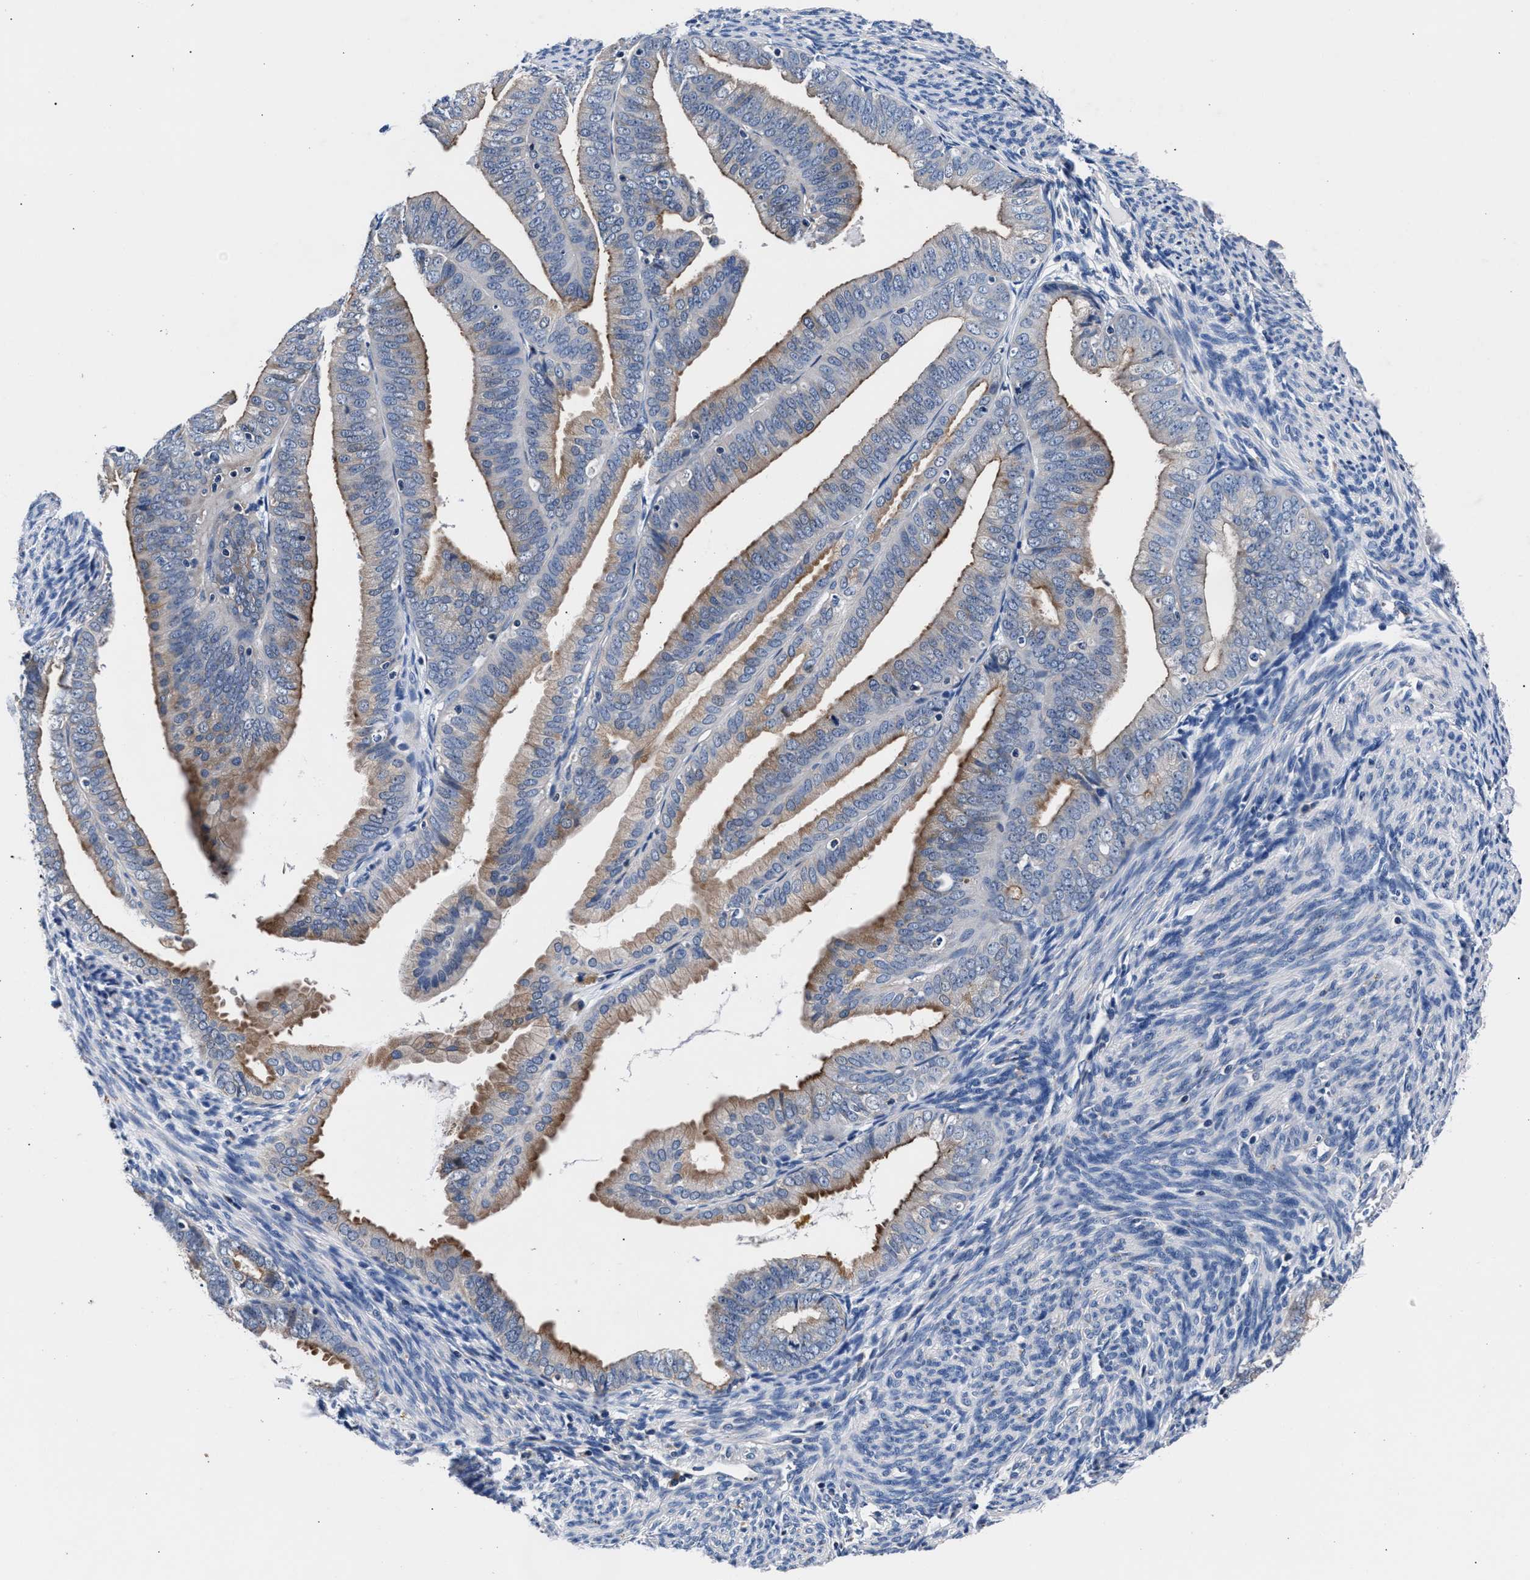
{"staining": {"intensity": "moderate", "quantity": ">75%", "location": "cytoplasmic/membranous"}, "tissue": "endometrial cancer", "cell_type": "Tumor cells", "image_type": "cancer", "snomed": [{"axis": "morphology", "description": "Adenocarcinoma, NOS"}, {"axis": "topography", "description": "Endometrium"}], "caption": "Immunohistochemistry (IHC) photomicrograph of endometrial cancer stained for a protein (brown), which reveals medium levels of moderate cytoplasmic/membranous staining in approximately >75% of tumor cells.", "gene": "PHF24", "patient": {"sex": "female", "age": 63}}